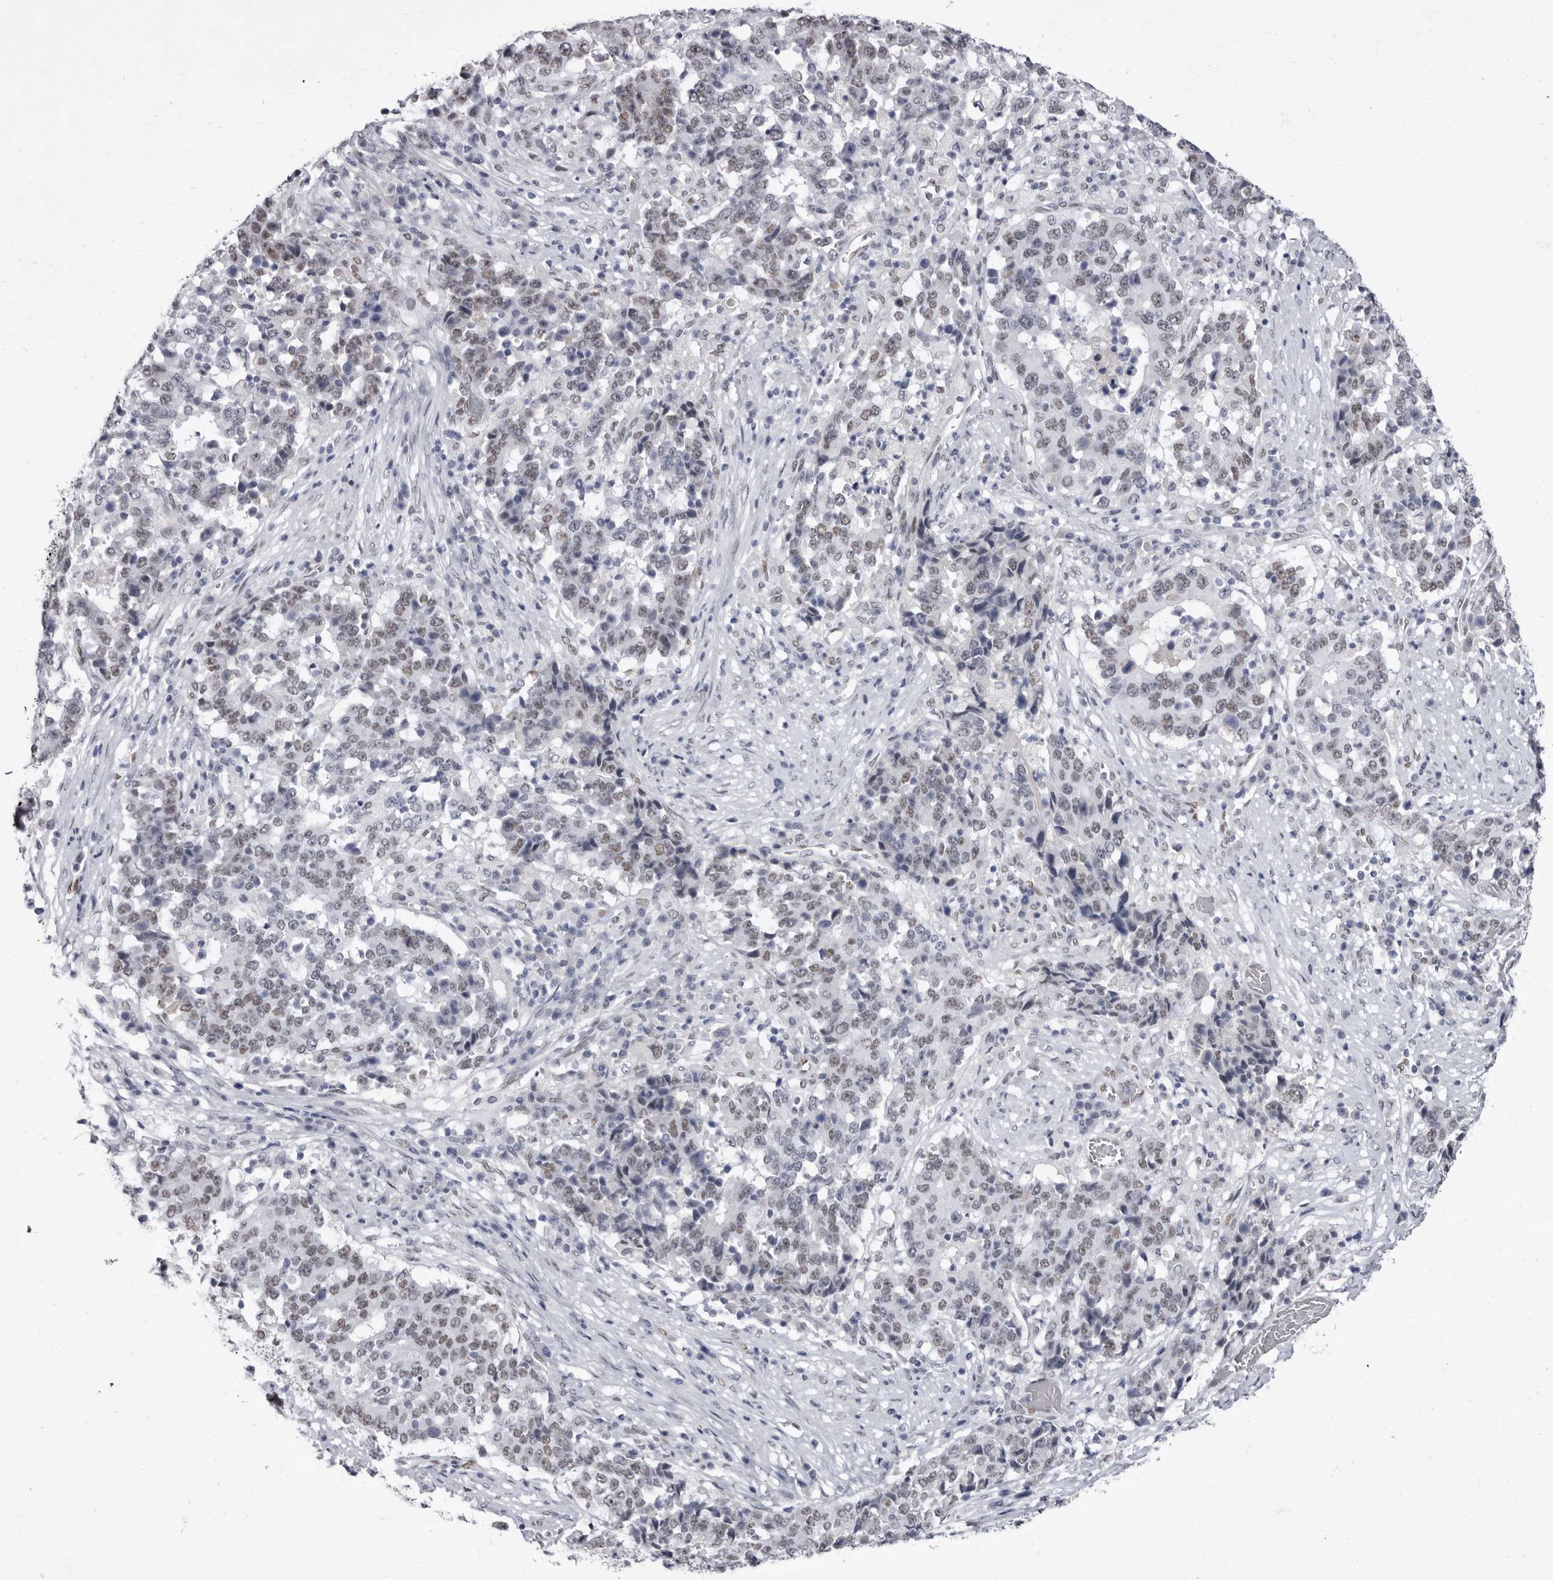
{"staining": {"intensity": "weak", "quantity": "<25%", "location": "nuclear"}, "tissue": "stomach cancer", "cell_type": "Tumor cells", "image_type": "cancer", "snomed": [{"axis": "morphology", "description": "Adenocarcinoma, NOS"}, {"axis": "topography", "description": "Stomach"}], "caption": "A photomicrograph of stomach adenocarcinoma stained for a protein exhibits no brown staining in tumor cells.", "gene": "ZNF326", "patient": {"sex": "male", "age": 59}}